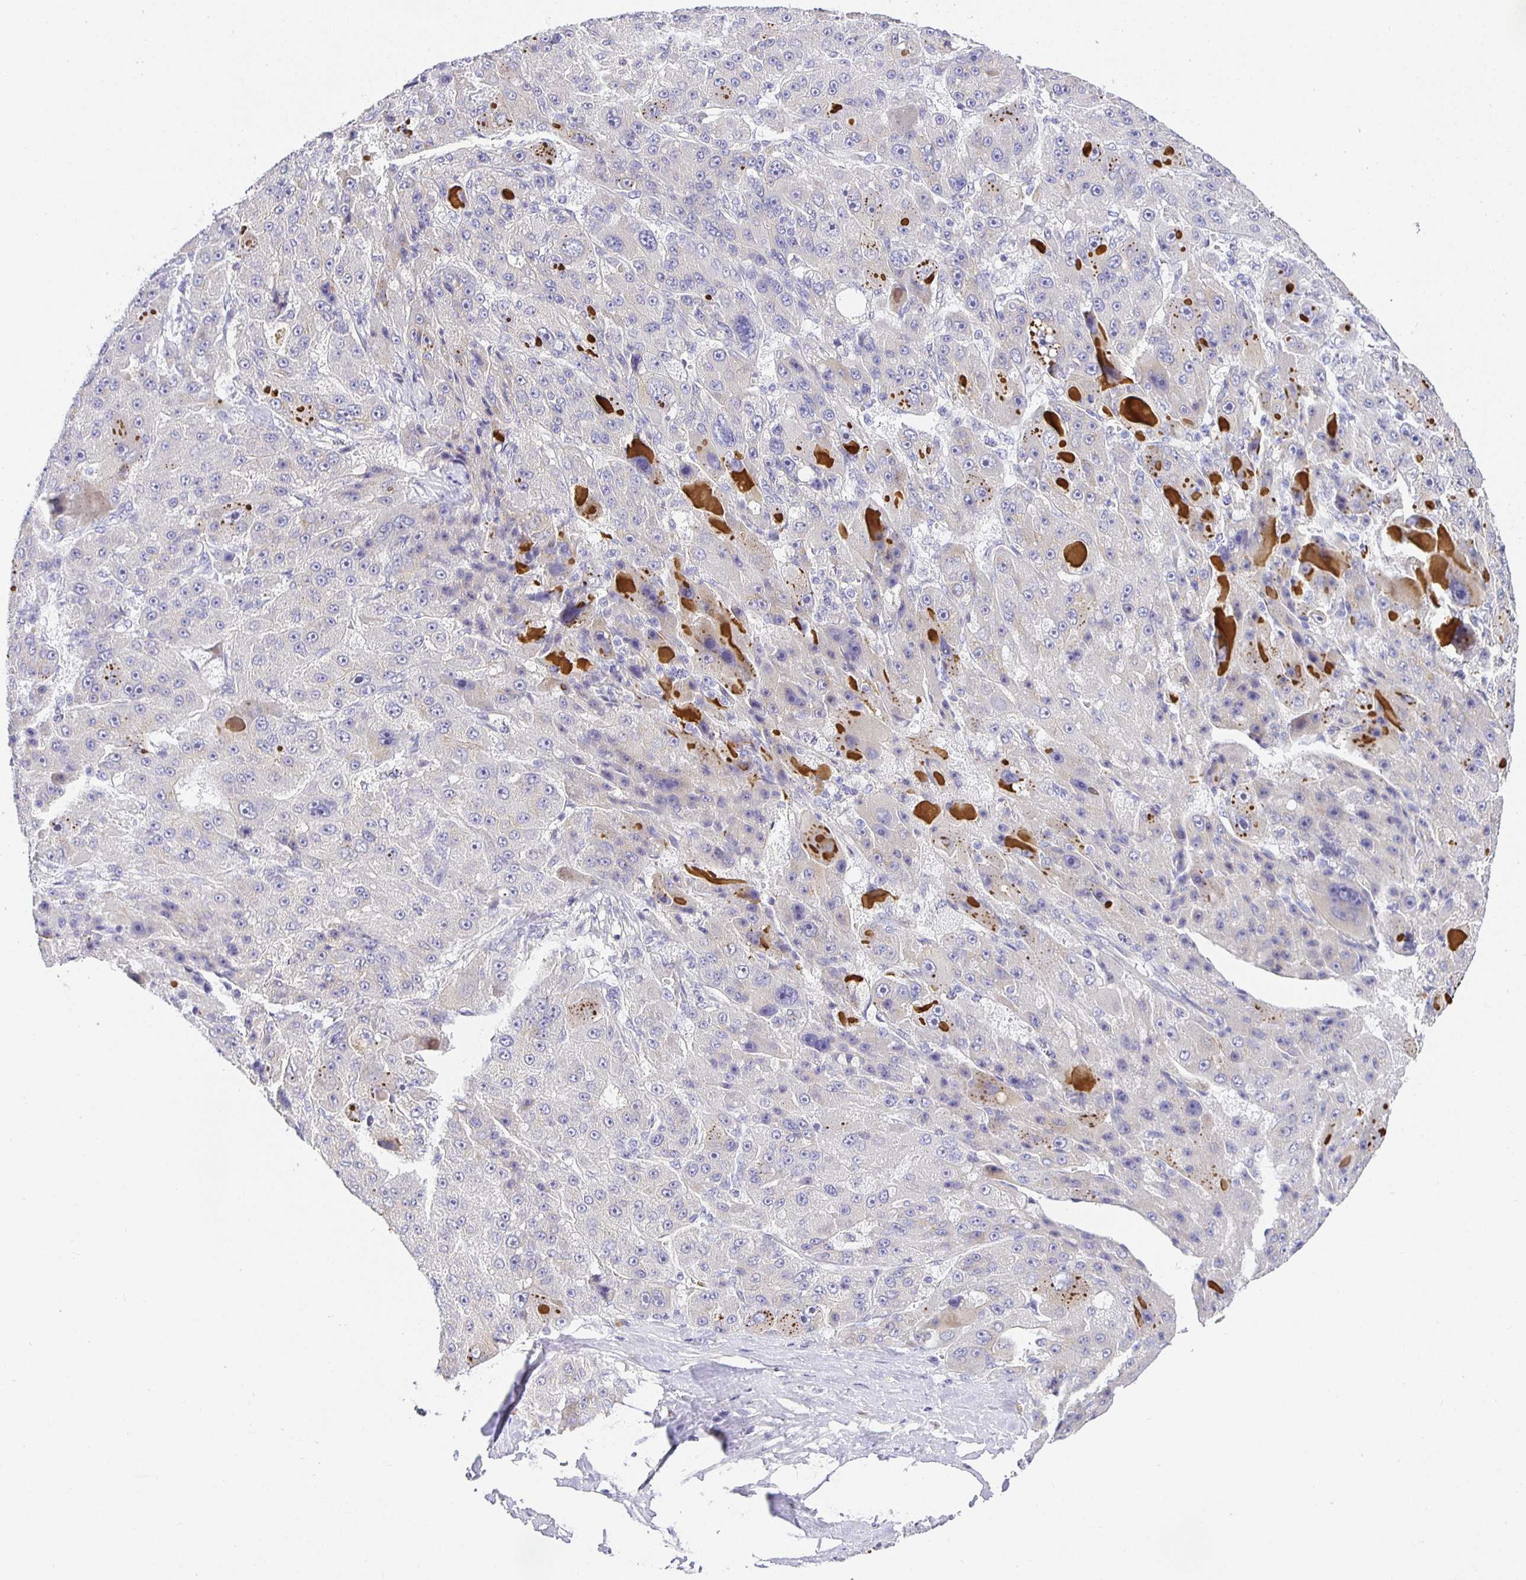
{"staining": {"intensity": "negative", "quantity": "none", "location": "none"}, "tissue": "liver cancer", "cell_type": "Tumor cells", "image_type": "cancer", "snomed": [{"axis": "morphology", "description": "Carcinoma, Hepatocellular, NOS"}, {"axis": "topography", "description": "Liver"}], "caption": "A high-resolution image shows IHC staining of liver cancer, which displays no significant positivity in tumor cells.", "gene": "OPALIN", "patient": {"sex": "male", "age": 76}}